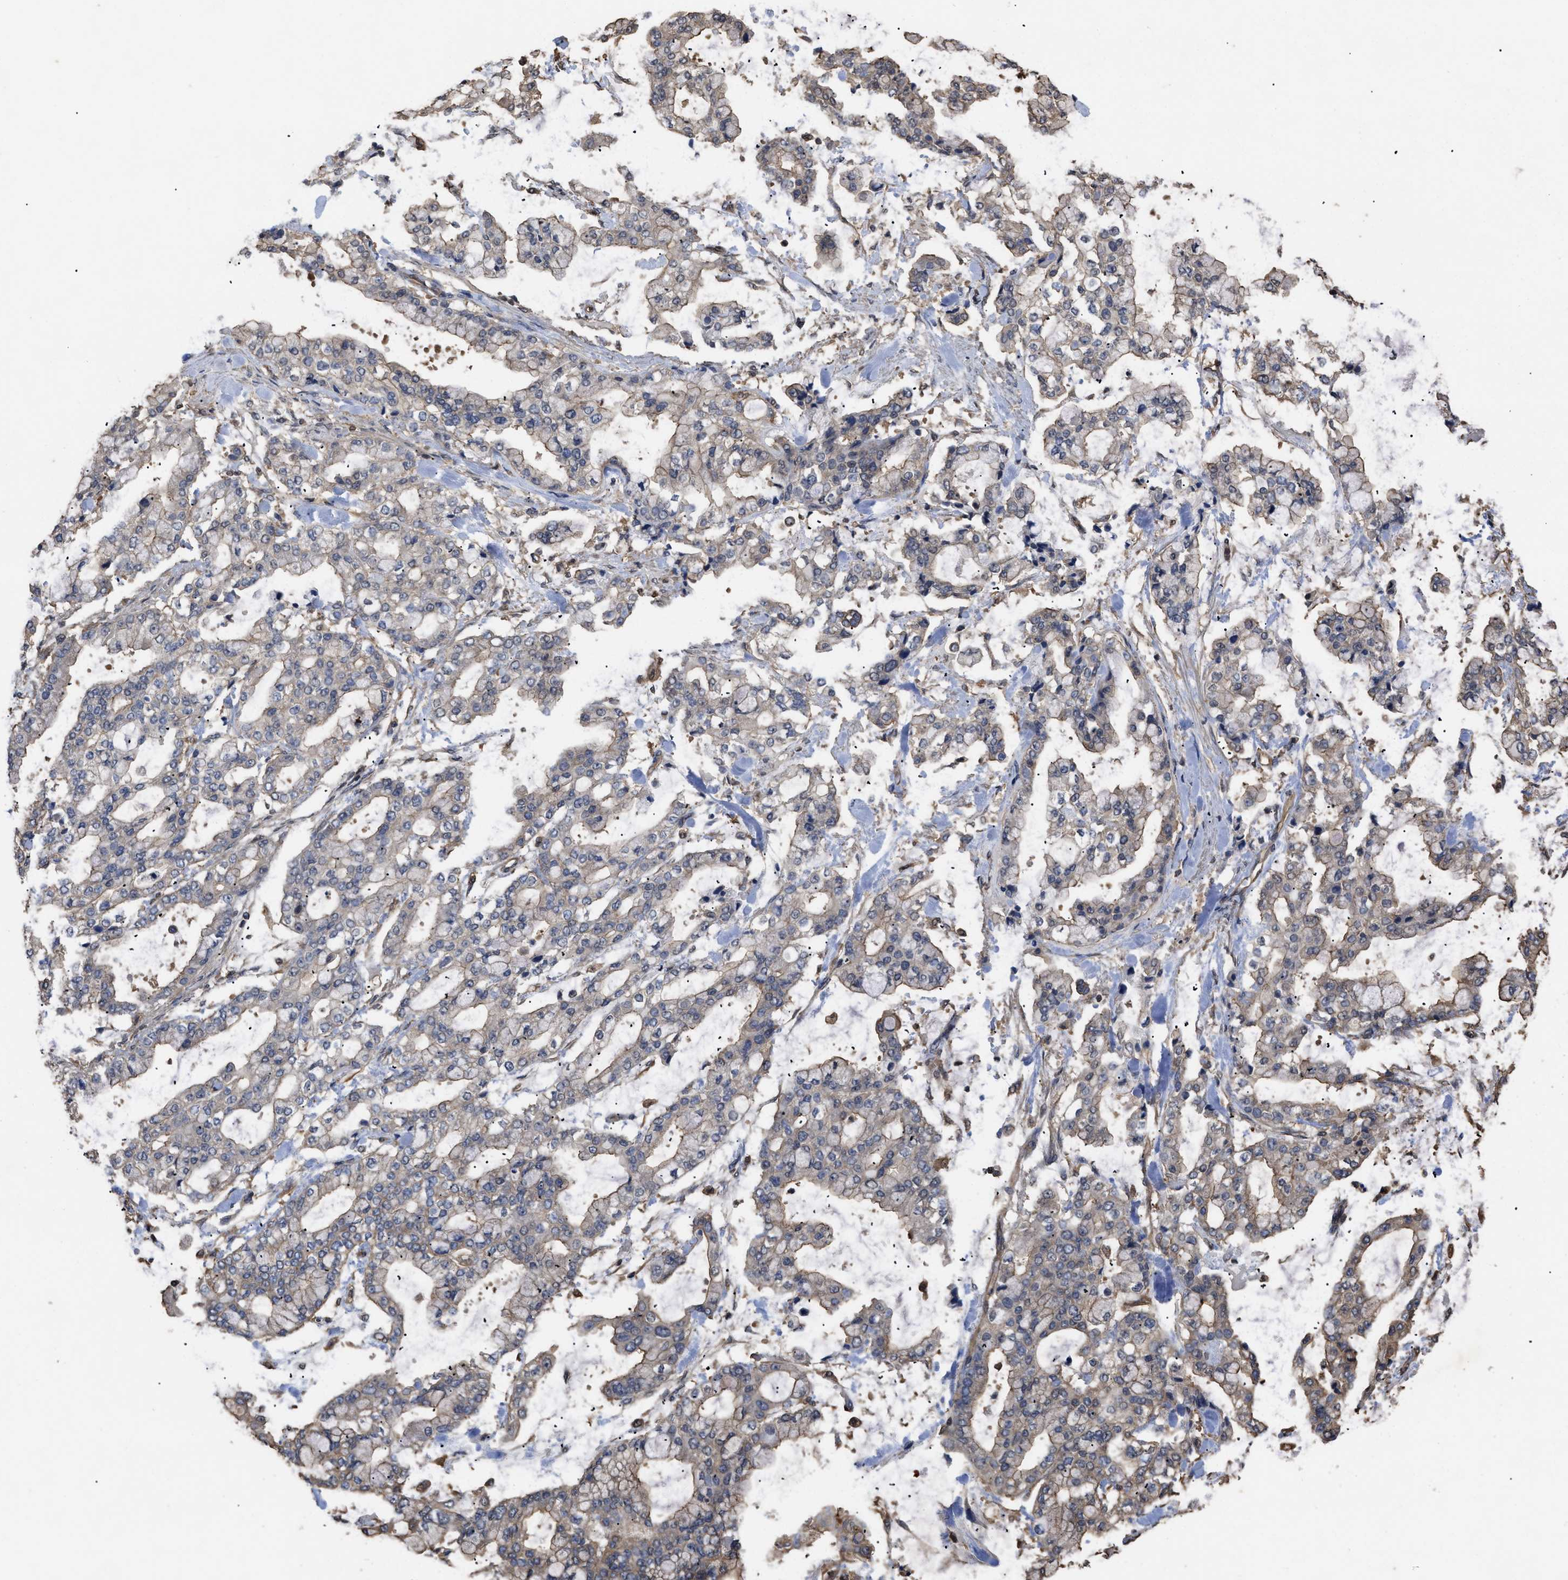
{"staining": {"intensity": "moderate", "quantity": "25%-75%", "location": "cytoplasmic/membranous"}, "tissue": "stomach cancer", "cell_type": "Tumor cells", "image_type": "cancer", "snomed": [{"axis": "morphology", "description": "Normal tissue, NOS"}, {"axis": "morphology", "description": "Adenocarcinoma, NOS"}, {"axis": "topography", "description": "Stomach, upper"}, {"axis": "topography", "description": "Stomach"}], "caption": "A histopathology image of human stomach cancer (adenocarcinoma) stained for a protein displays moderate cytoplasmic/membranous brown staining in tumor cells.", "gene": "CALM1", "patient": {"sex": "male", "age": 76}}